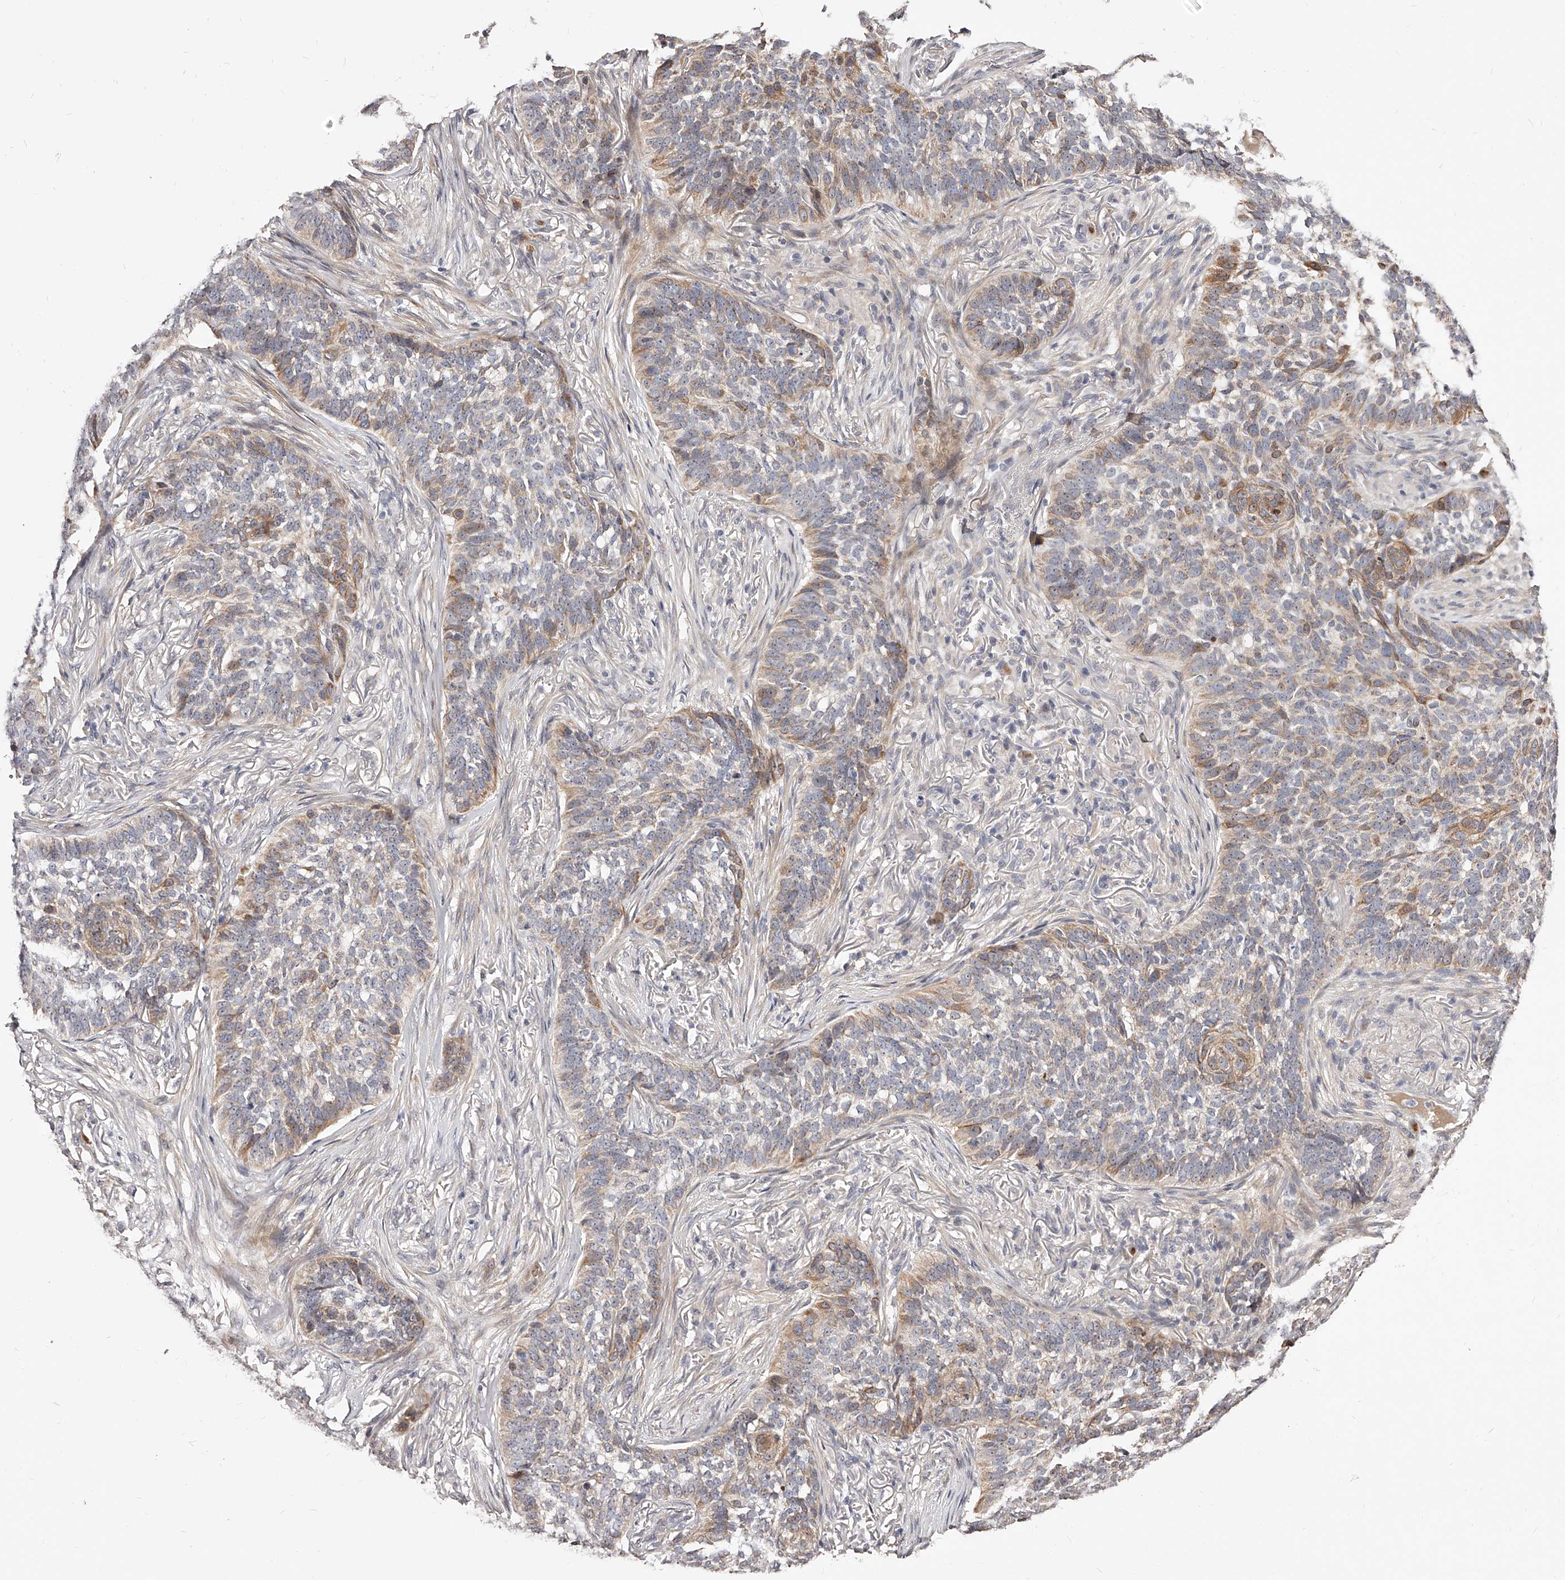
{"staining": {"intensity": "moderate", "quantity": "<25%", "location": "cytoplasmic/membranous"}, "tissue": "skin cancer", "cell_type": "Tumor cells", "image_type": "cancer", "snomed": [{"axis": "morphology", "description": "Basal cell carcinoma"}, {"axis": "topography", "description": "Skin"}], "caption": "About <25% of tumor cells in skin cancer (basal cell carcinoma) display moderate cytoplasmic/membranous protein expression as visualized by brown immunohistochemical staining.", "gene": "ZNF502", "patient": {"sex": "male", "age": 85}}